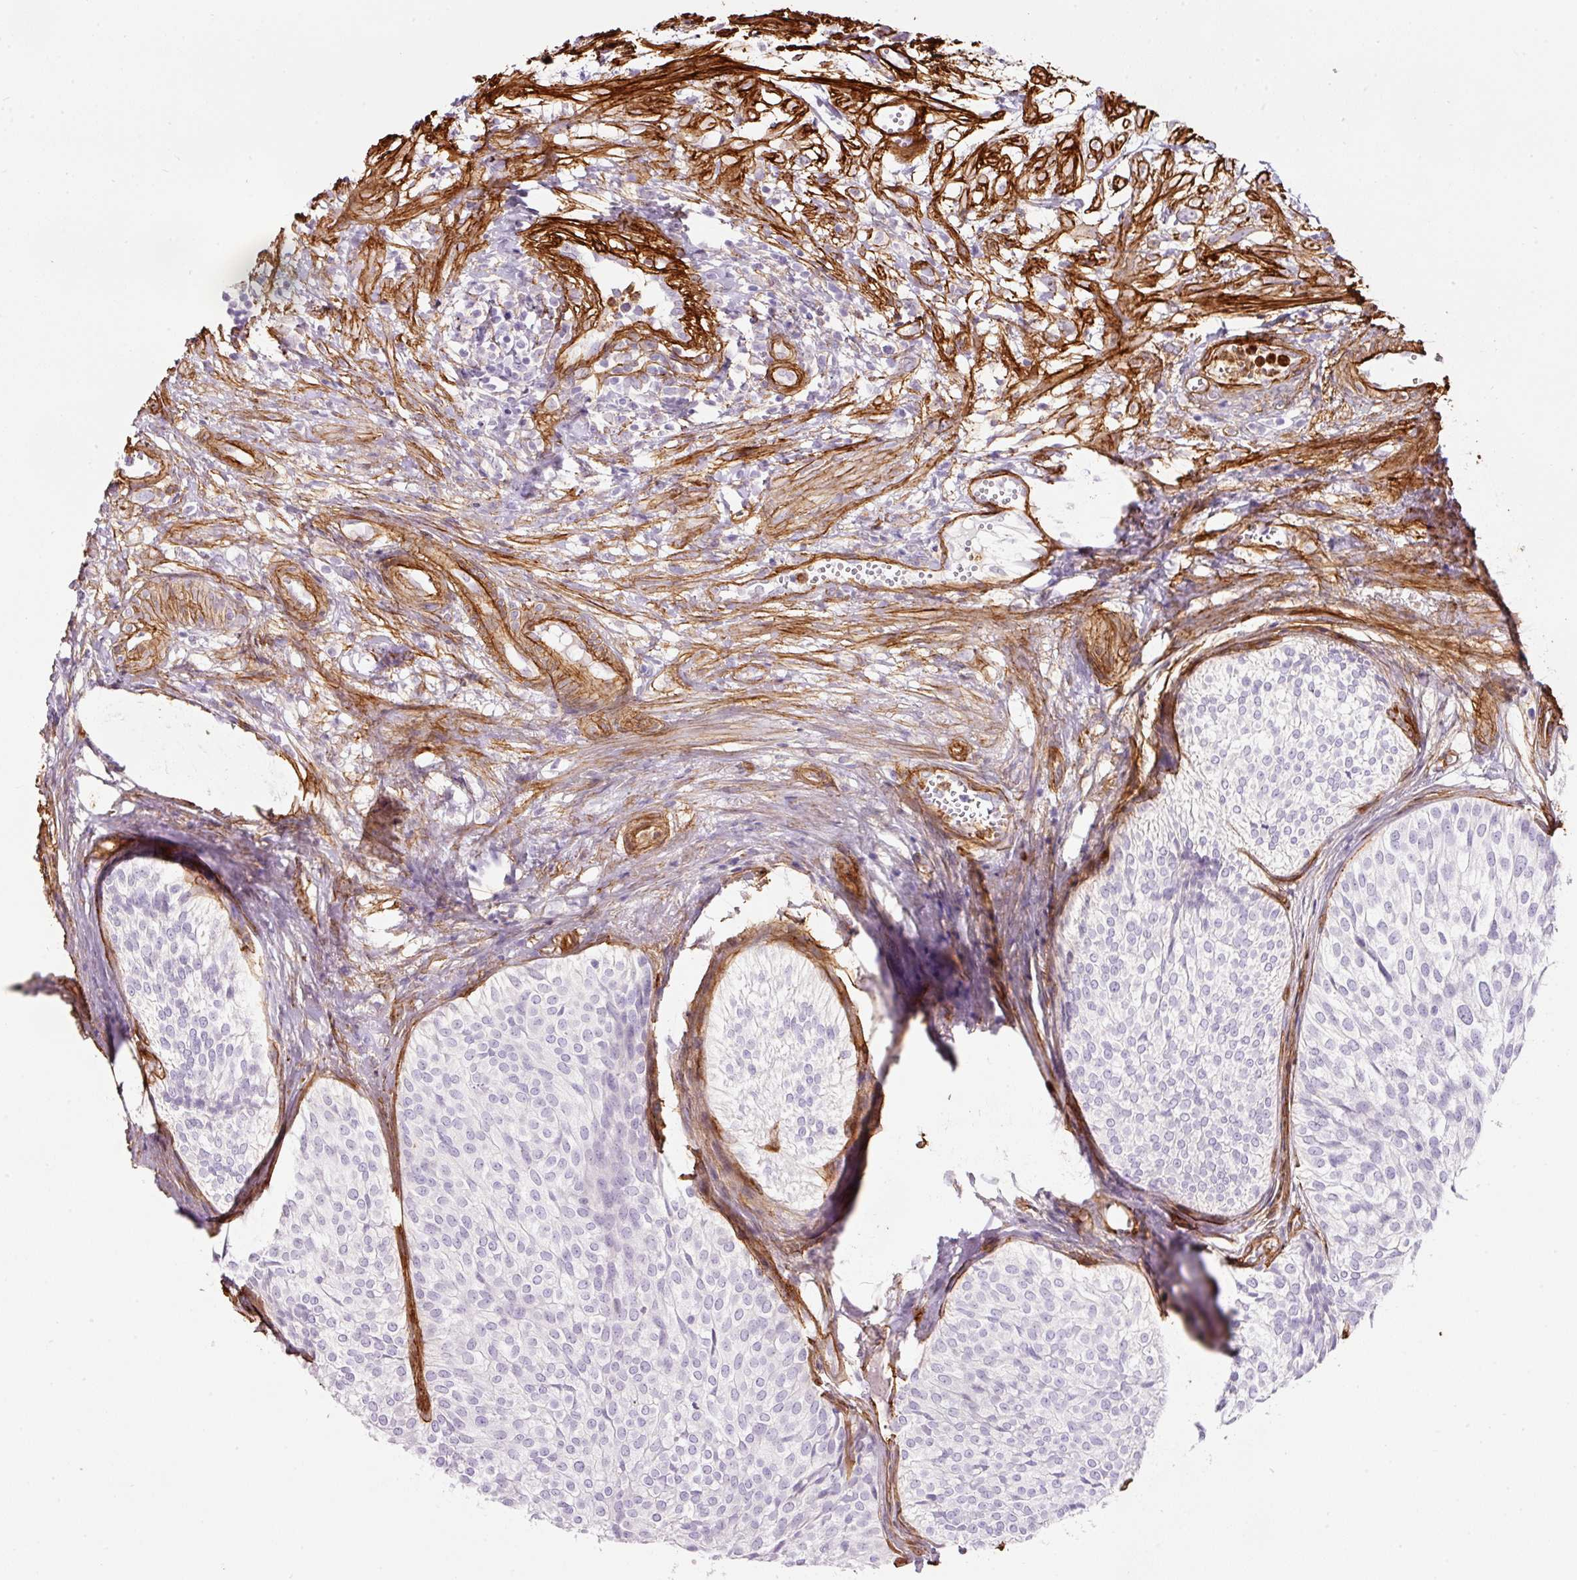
{"staining": {"intensity": "negative", "quantity": "none", "location": "none"}, "tissue": "urothelial cancer", "cell_type": "Tumor cells", "image_type": "cancer", "snomed": [{"axis": "morphology", "description": "Urothelial carcinoma, Low grade"}, {"axis": "topography", "description": "Urinary bladder"}], "caption": "Urothelial cancer was stained to show a protein in brown. There is no significant expression in tumor cells. The staining was performed using DAB (3,3'-diaminobenzidine) to visualize the protein expression in brown, while the nuclei were stained in blue with hematoxylin (Magnification: 20x).", "gene": "LOXL4", "patient": {"sex": "male", "age": 91}}